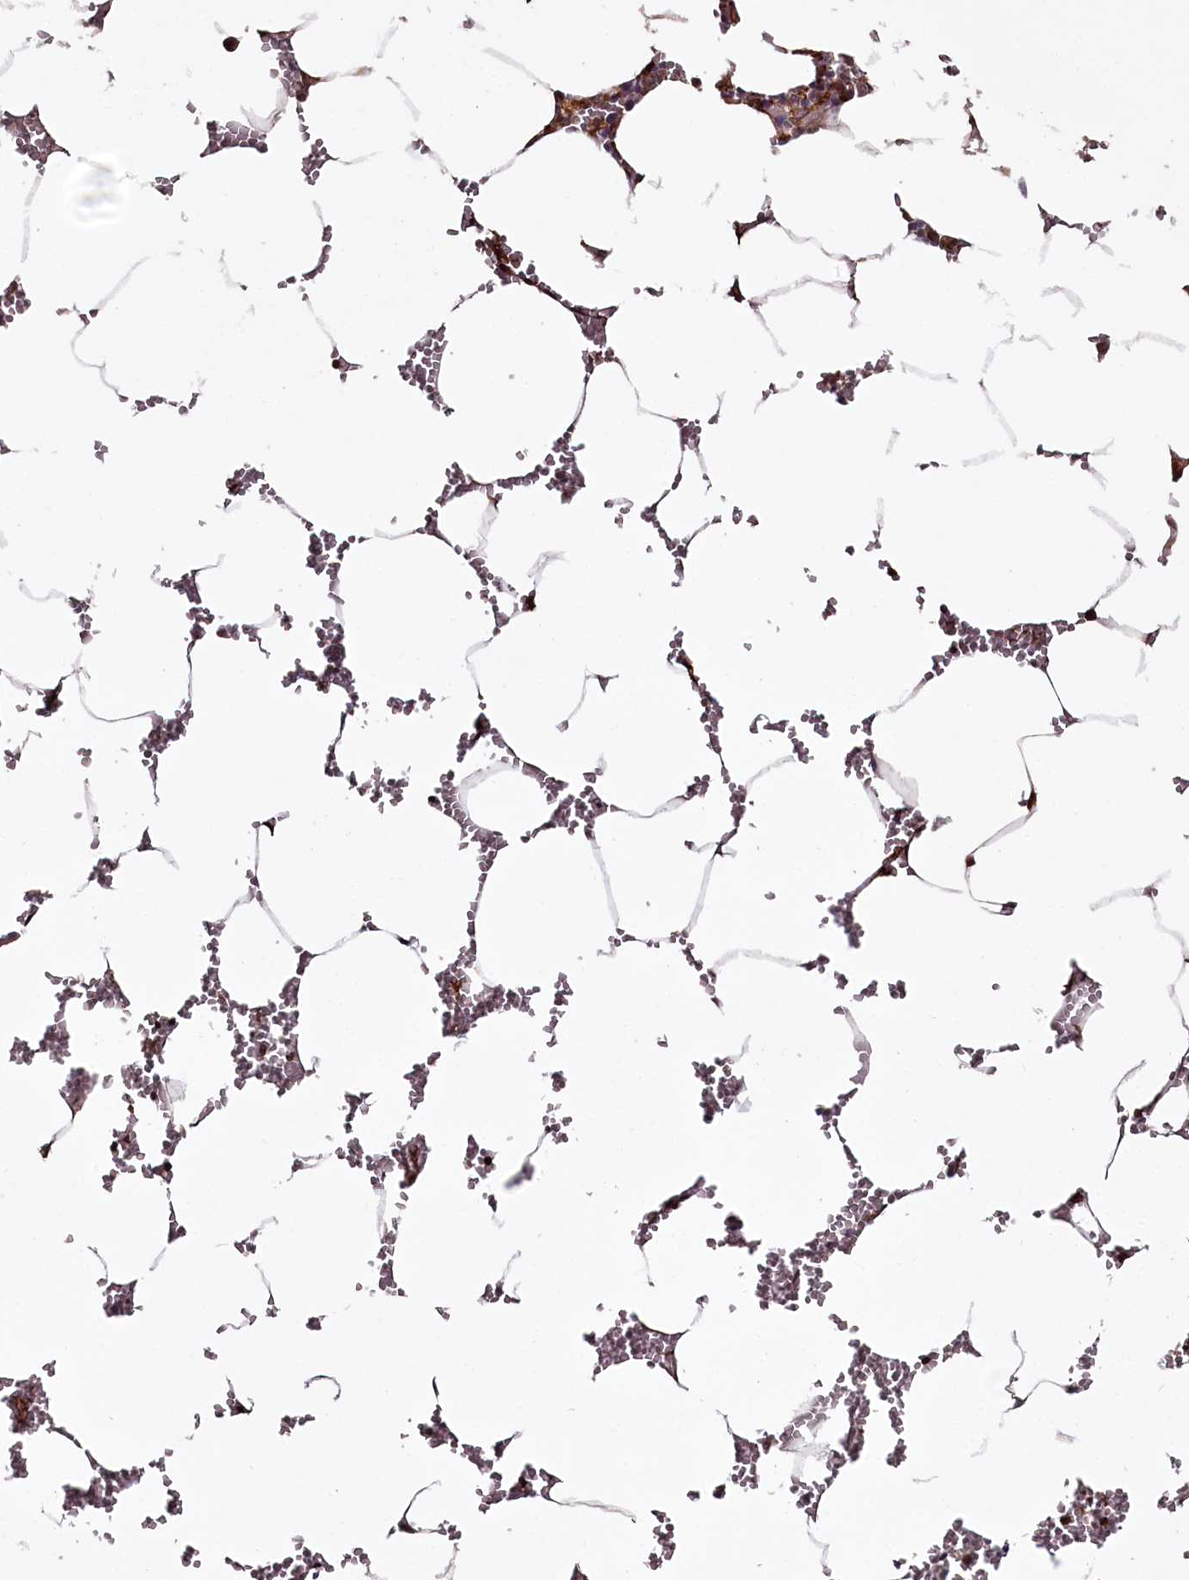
{"staining": {"intensity": "strong", "quantity": "25%-75%", "location": "cytoplasmic/membranous"}, "tissue": "bone marrow", "cell_type": "Hematopoietic cells", "image_type": "normal", "snomed": [{"axis": "morphology", "description": "Normal tissue, NOS"}, {"axis": "topography", "description": "Bone marrow"}], "caption": "Strong cytoplasmic/membranous positivity is identified in approximately 25%-75% of hematopoietic cells in unremarkable bone marrow.", "gene": "KIF14", "patient": {"sex": "male", "age": 70}}